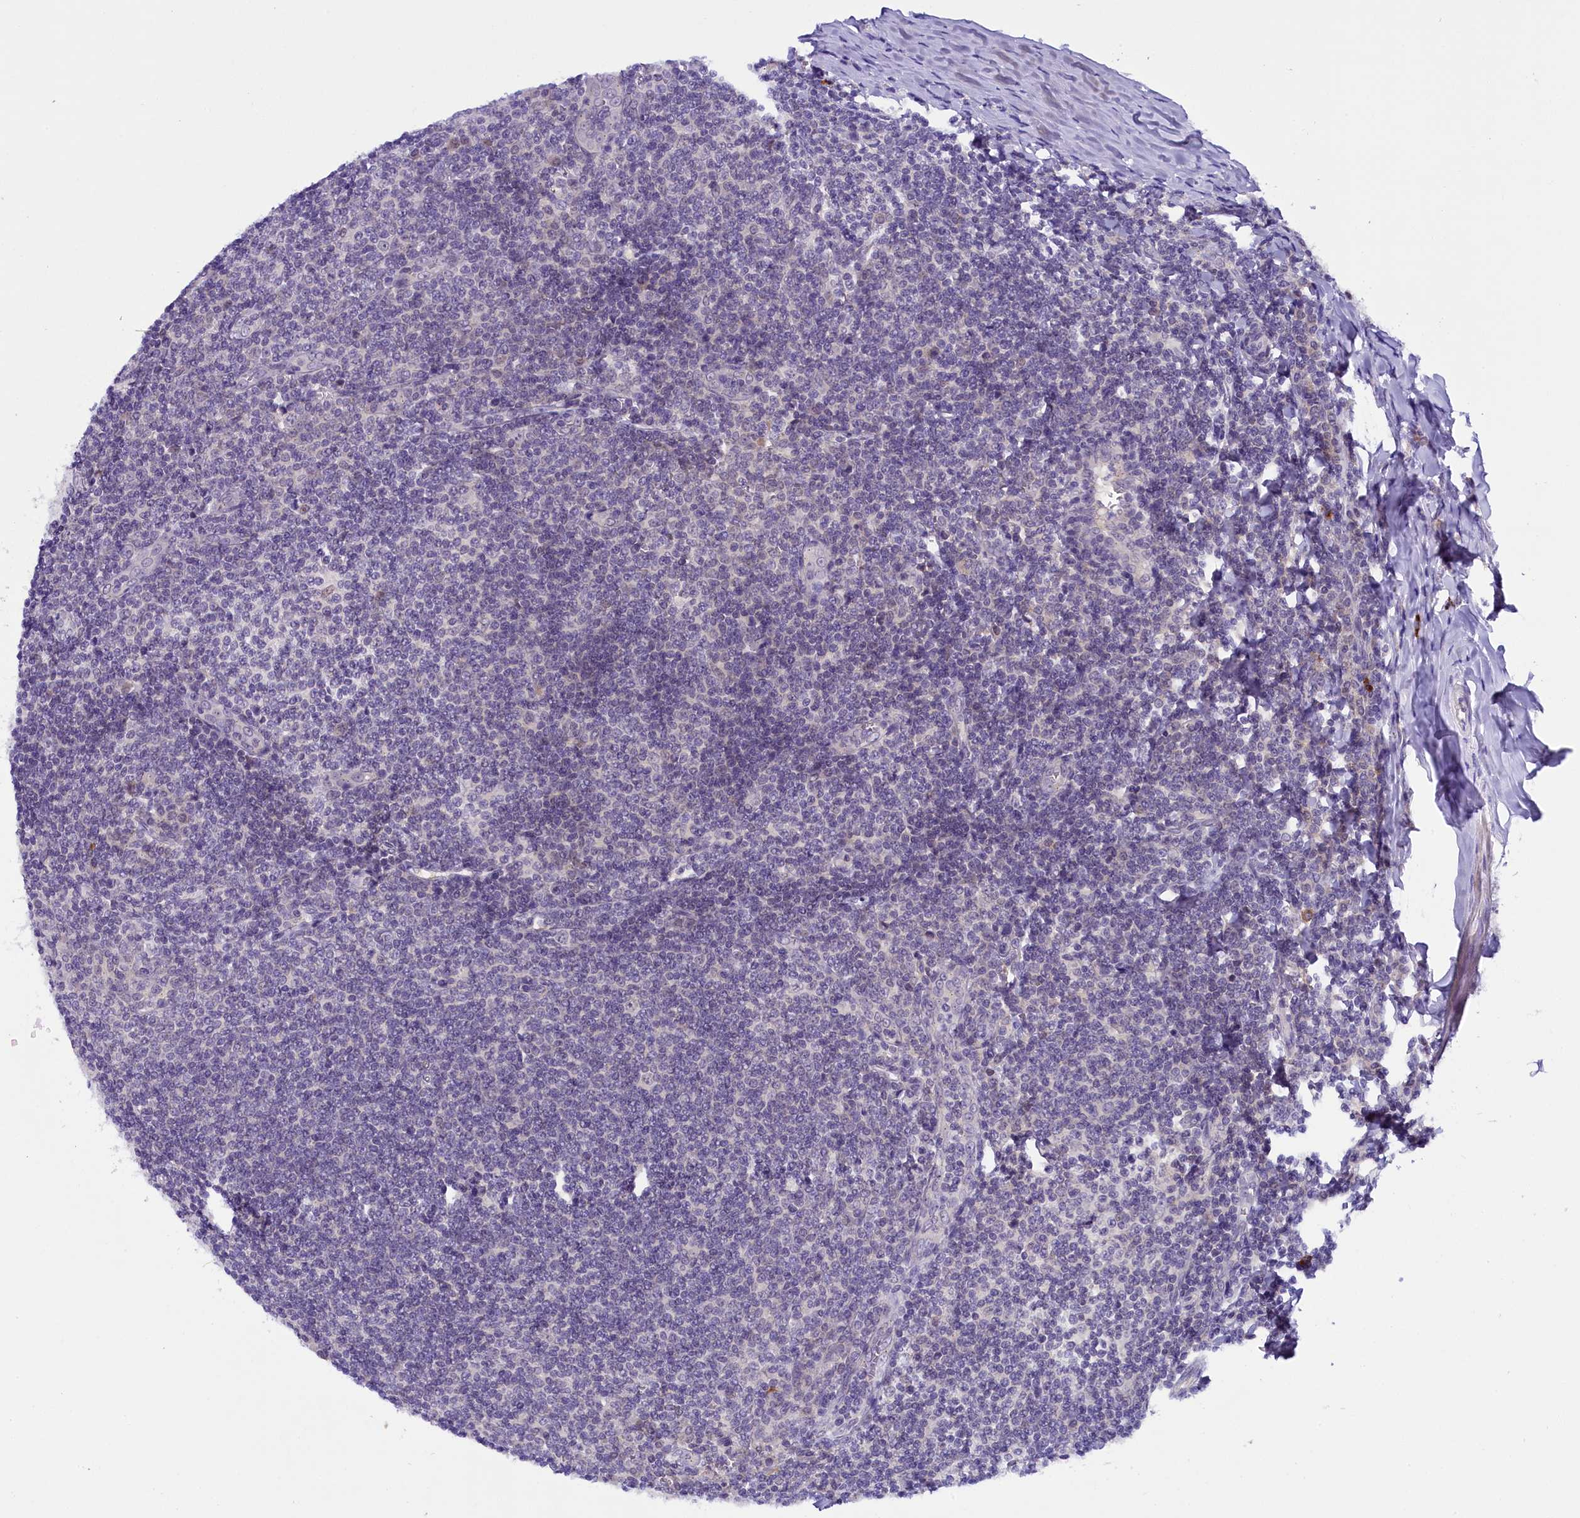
{"staining": {"intensity": "negative", "quantity": "none", "location": "none"}, "tissue": "tonsil", "cell_type": "Germinal center cells", "image_type": "normal", "snomed": [{"axis": "morphology", "description": "Normal tissue, NOS"}, {"axis": "topography", "description": "Tonsil"}], "caption": "Protein analysis of normal tonsil reveals no significant staining in germinal center cells. Brightfield microscopy of immunohistochemistry stained with DAB (brown) and hematoxylin (blue), captured at high magnification.", "gene": "IQCN", "patient": {"sex": "male", "age": 27}}